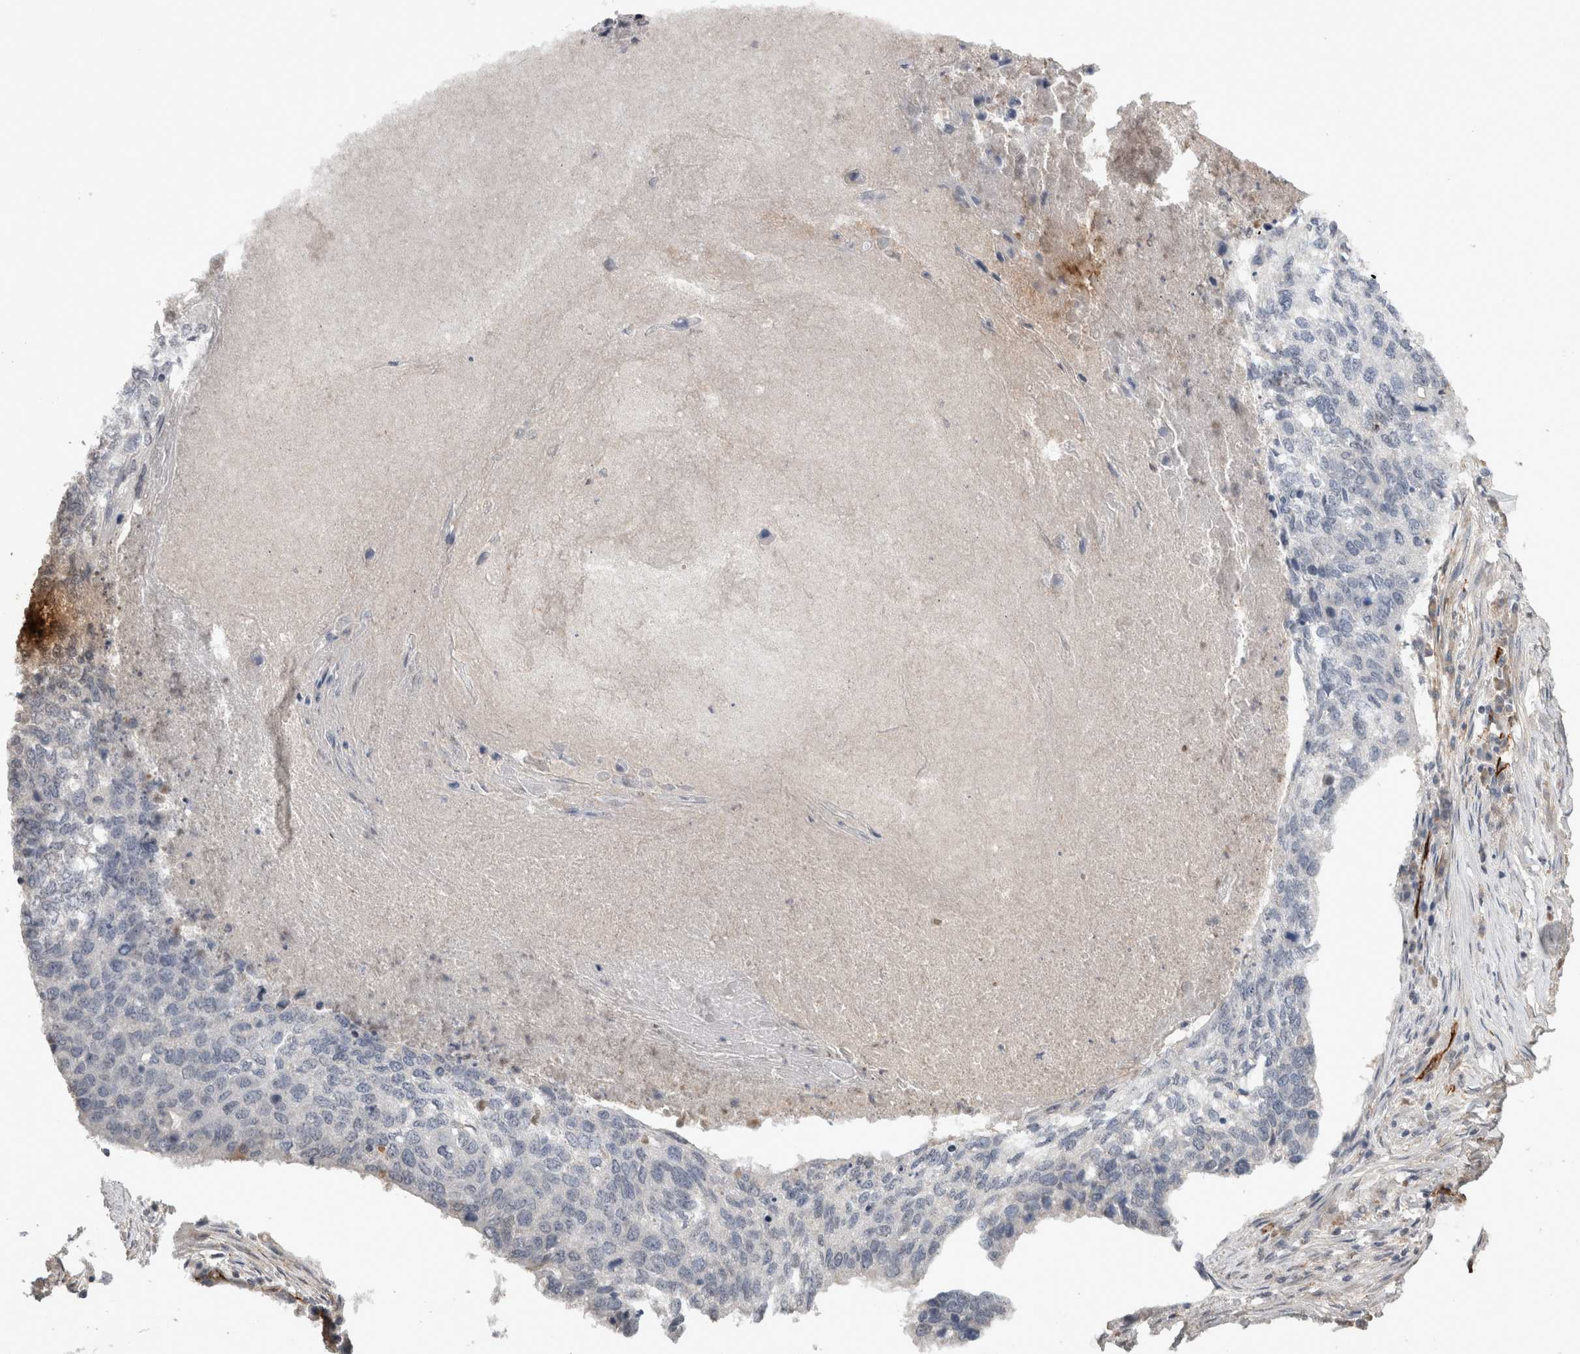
{"staining": {"intensity": "negative", "quantity": "none", "location": "none"}, "tissue": "lung cancer", "cell_type": "Tumor cells", "image_type": "cancer", "snomed": [{"axis": "morphology", "description": "Squamous cell carcinoma, NOS"}, {"axis": "topography", "description": "Lung"}], "caption": "Tumor cells are negative for brown protein staining in lung cancer (squamous cell carcinoma).", "gene": "CDH13", "patient": {"sex": "female", "age": 63}}